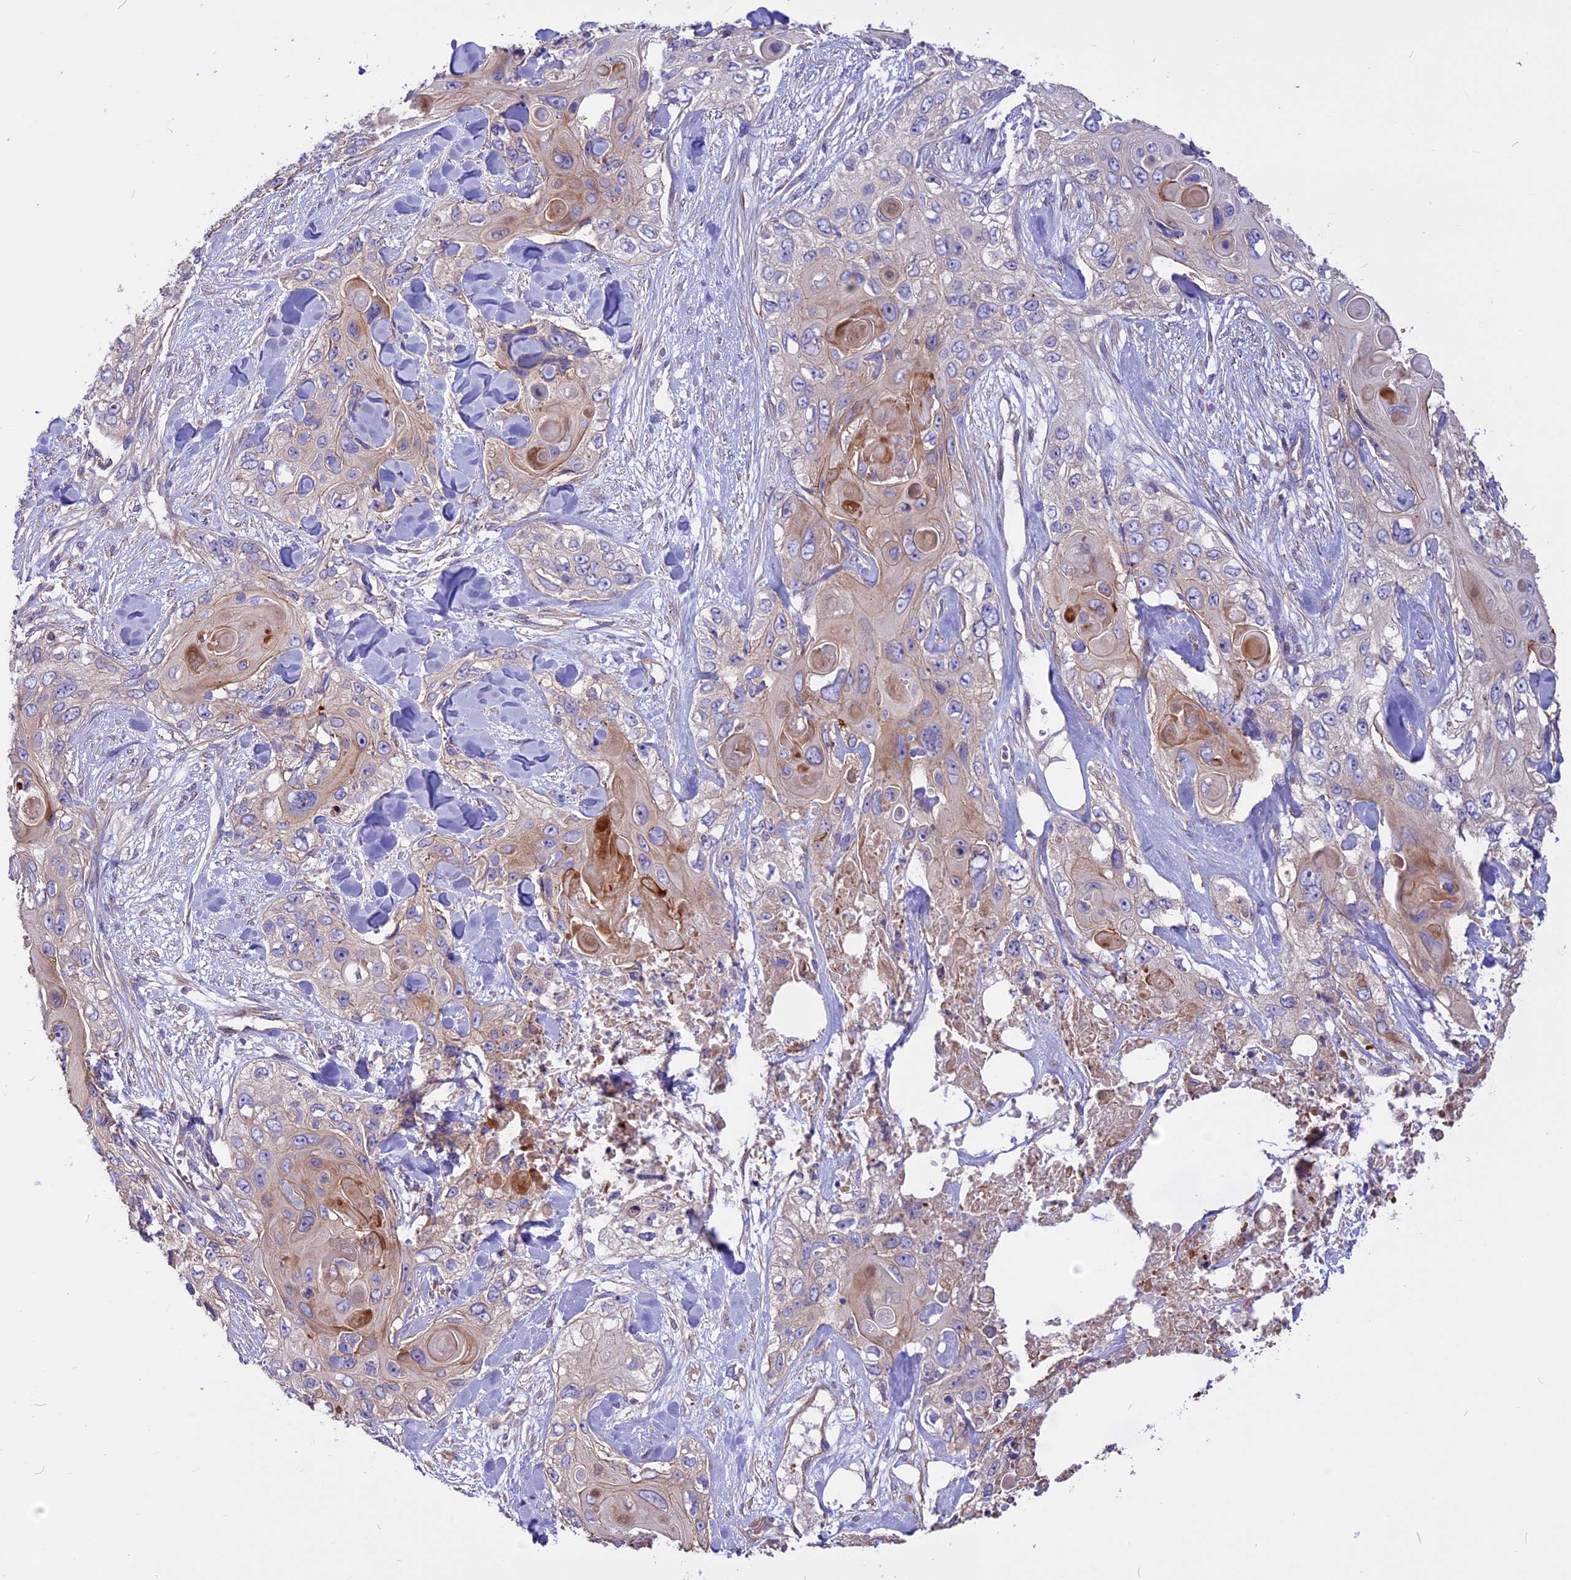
{"staining": {"intensity": "moderate", "quantity": "25%-75%", "location": "cytoplasmic/membranous"}, "tissue": "skin cancer", "cell_type": "Tumor cells", "image_type": "cancer", "snomed": [{"axis": "morphology", "description": "Normal tissue, NOS"}, {"axis": "morphology", "description": "Squamous cell carcinoma, NOS"}, {"axis": "topography", "description": "Skin"}], "caption": "Protein analysis of squamous cell carcinoma (skin) tissue shows moderate cytoplasmic/membranous positivity in about 25%-75% of tumor cells.", "gene": "ANO3", "patient": {"sex": "male", "age": 72}}